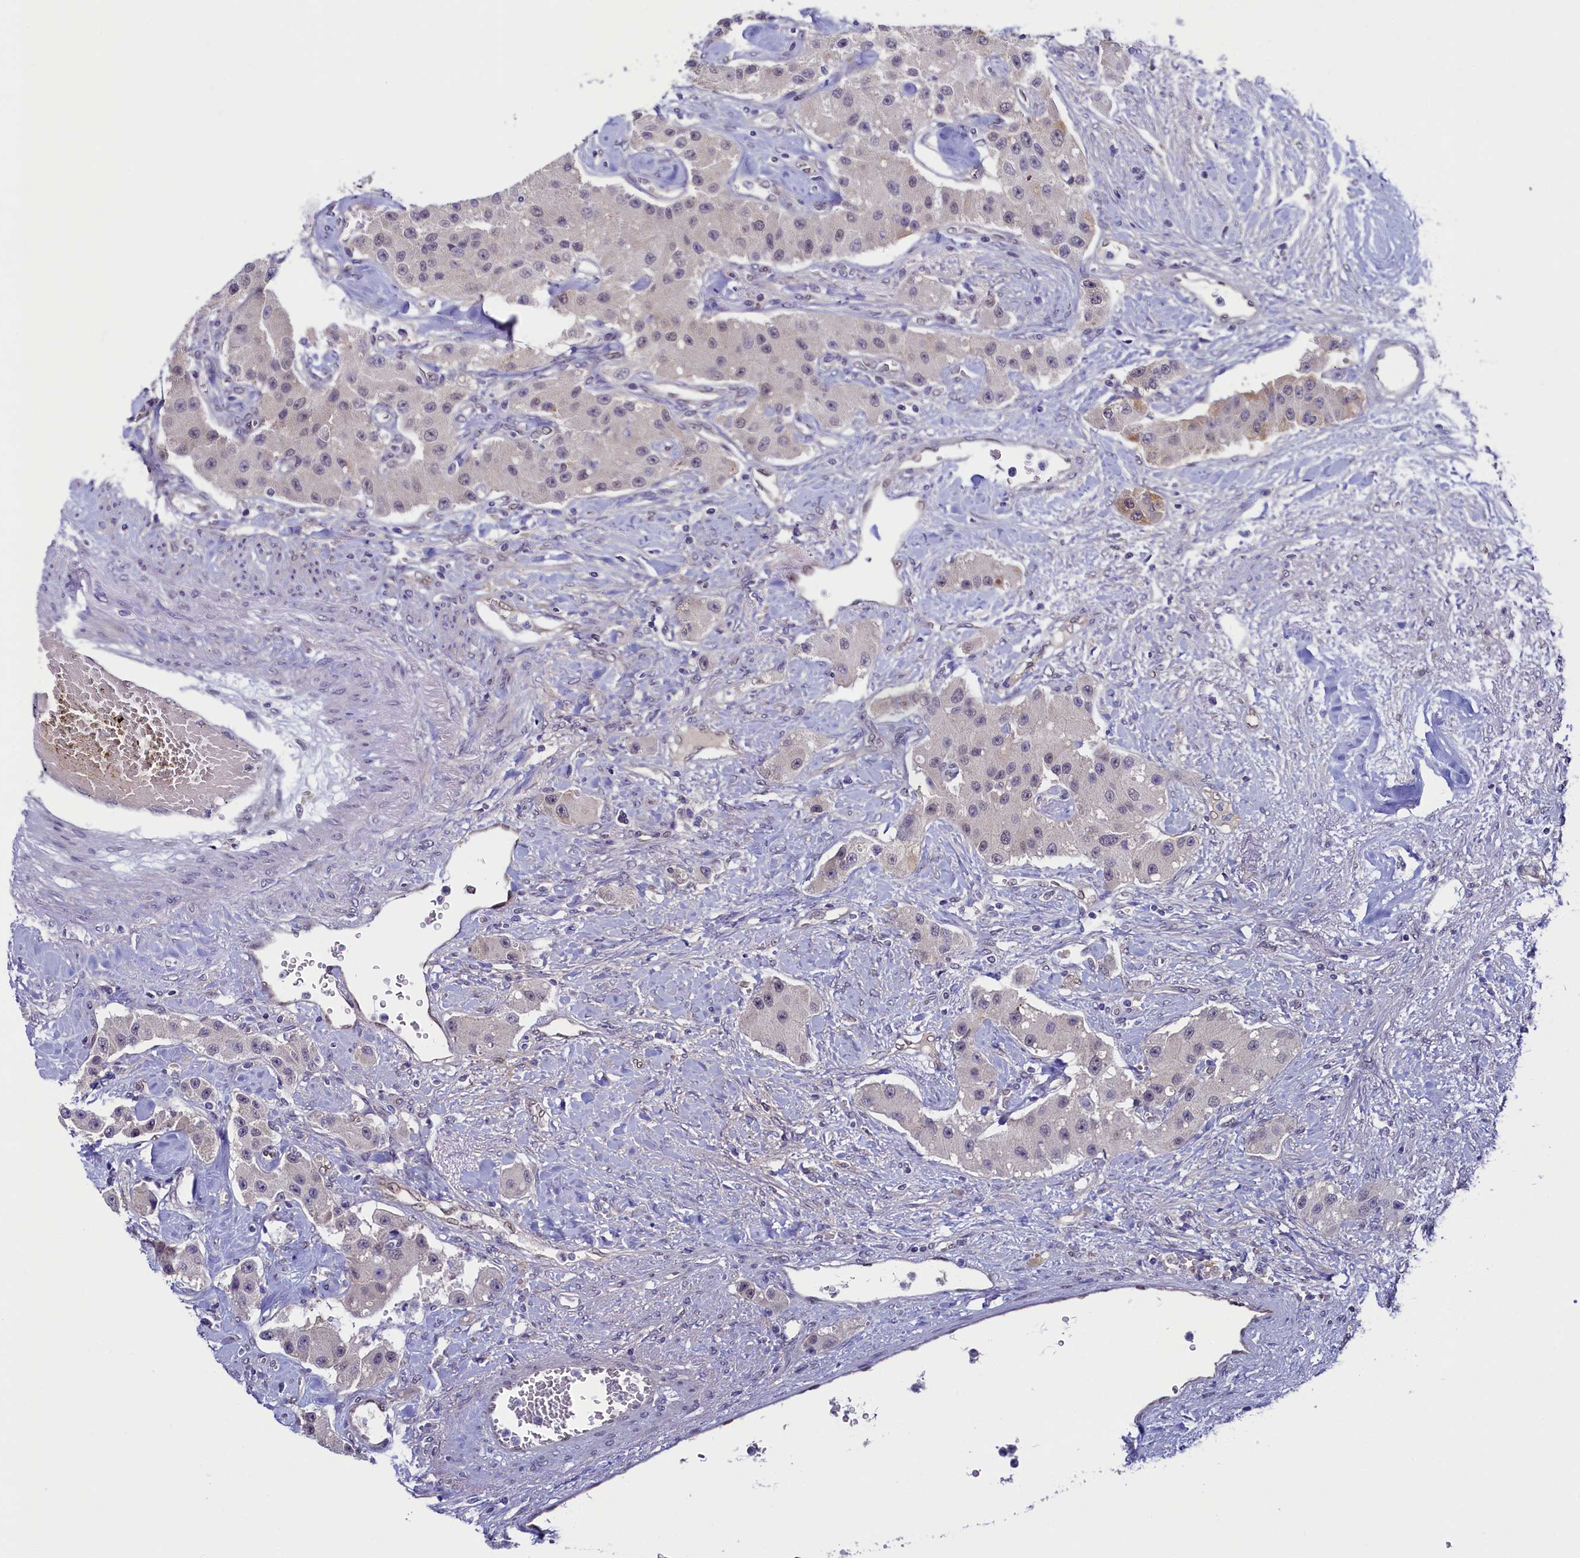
{"staining": {"intensity": "weak", "quantity": "<25%", "location": "nuclear"}, "tissue": "carcinoid", "cell_type": "Tumor cells", "image_type": "cancer", "snomed": [{"axis": "morphology", "description": "Carcinoid, malignant, NOS"}, {"axis": "topography", "description": "Pancreas"}], "caption": "IHC of human malignant carcinoid reveals no expression in tumor cells.", "gene": "FLYWCH2", "patient": {"sex": "male", "age": 41}}